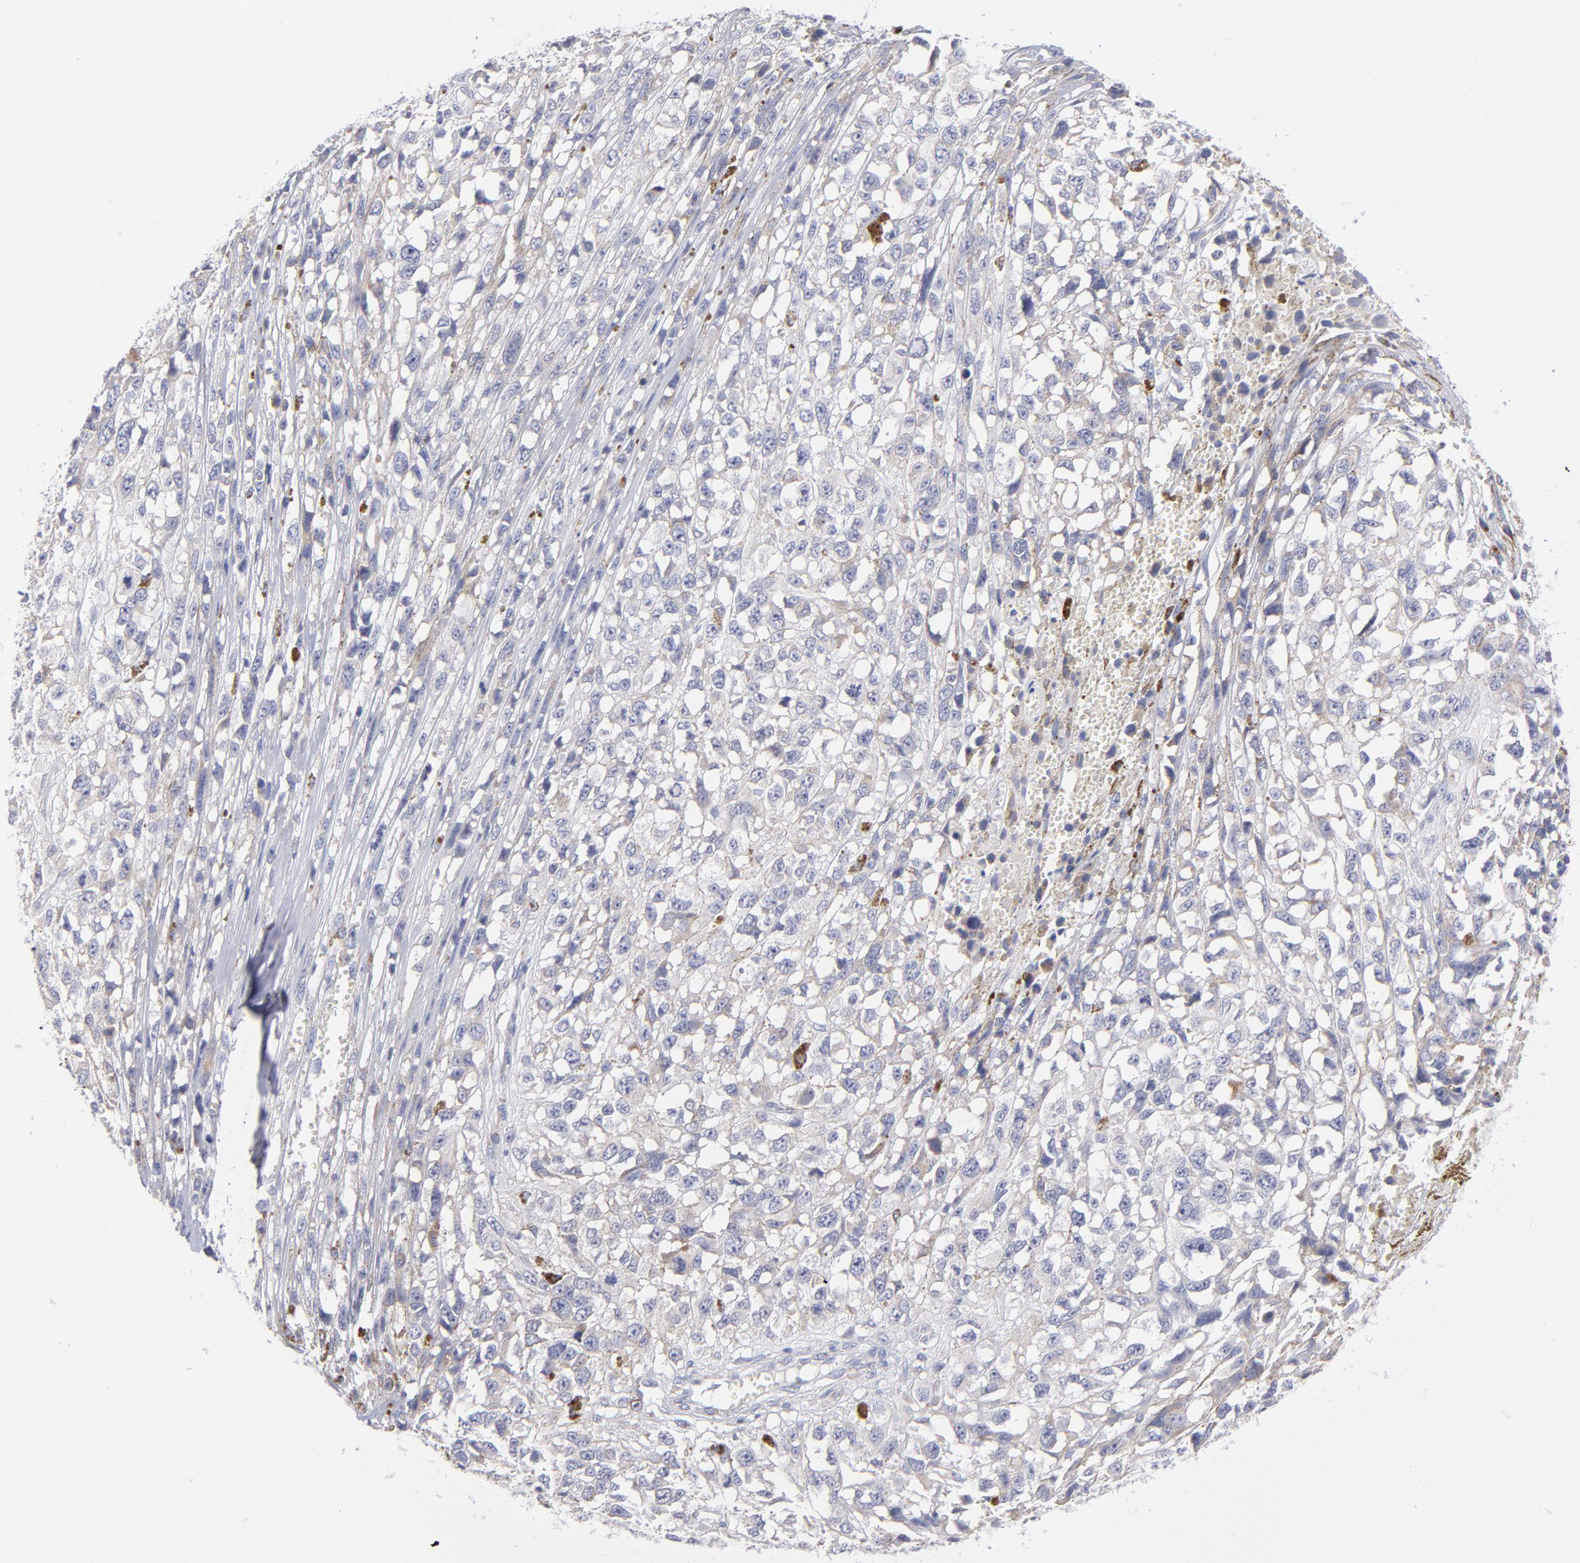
{"staining": {"intensity": "negative", "quantity": "none", "location": "none"}, "tissue": "melanoma", "cell_type": "Tumor cells", "image_type": "cancer", "snomed": [{"axis": "morphology", "description": "Malignant melanoma, Metastatic site"}, {"axis": "topography", "description": "Lymph node"}], "caption": "DAB (3,3'-diaminobenzidine) immunohistochemical staining of malignant melanoma (metastatic site) shows no significant staining in tumor cells.", "gene": "MTHFD2", "patient": {"sex": "male", "age": 59}}